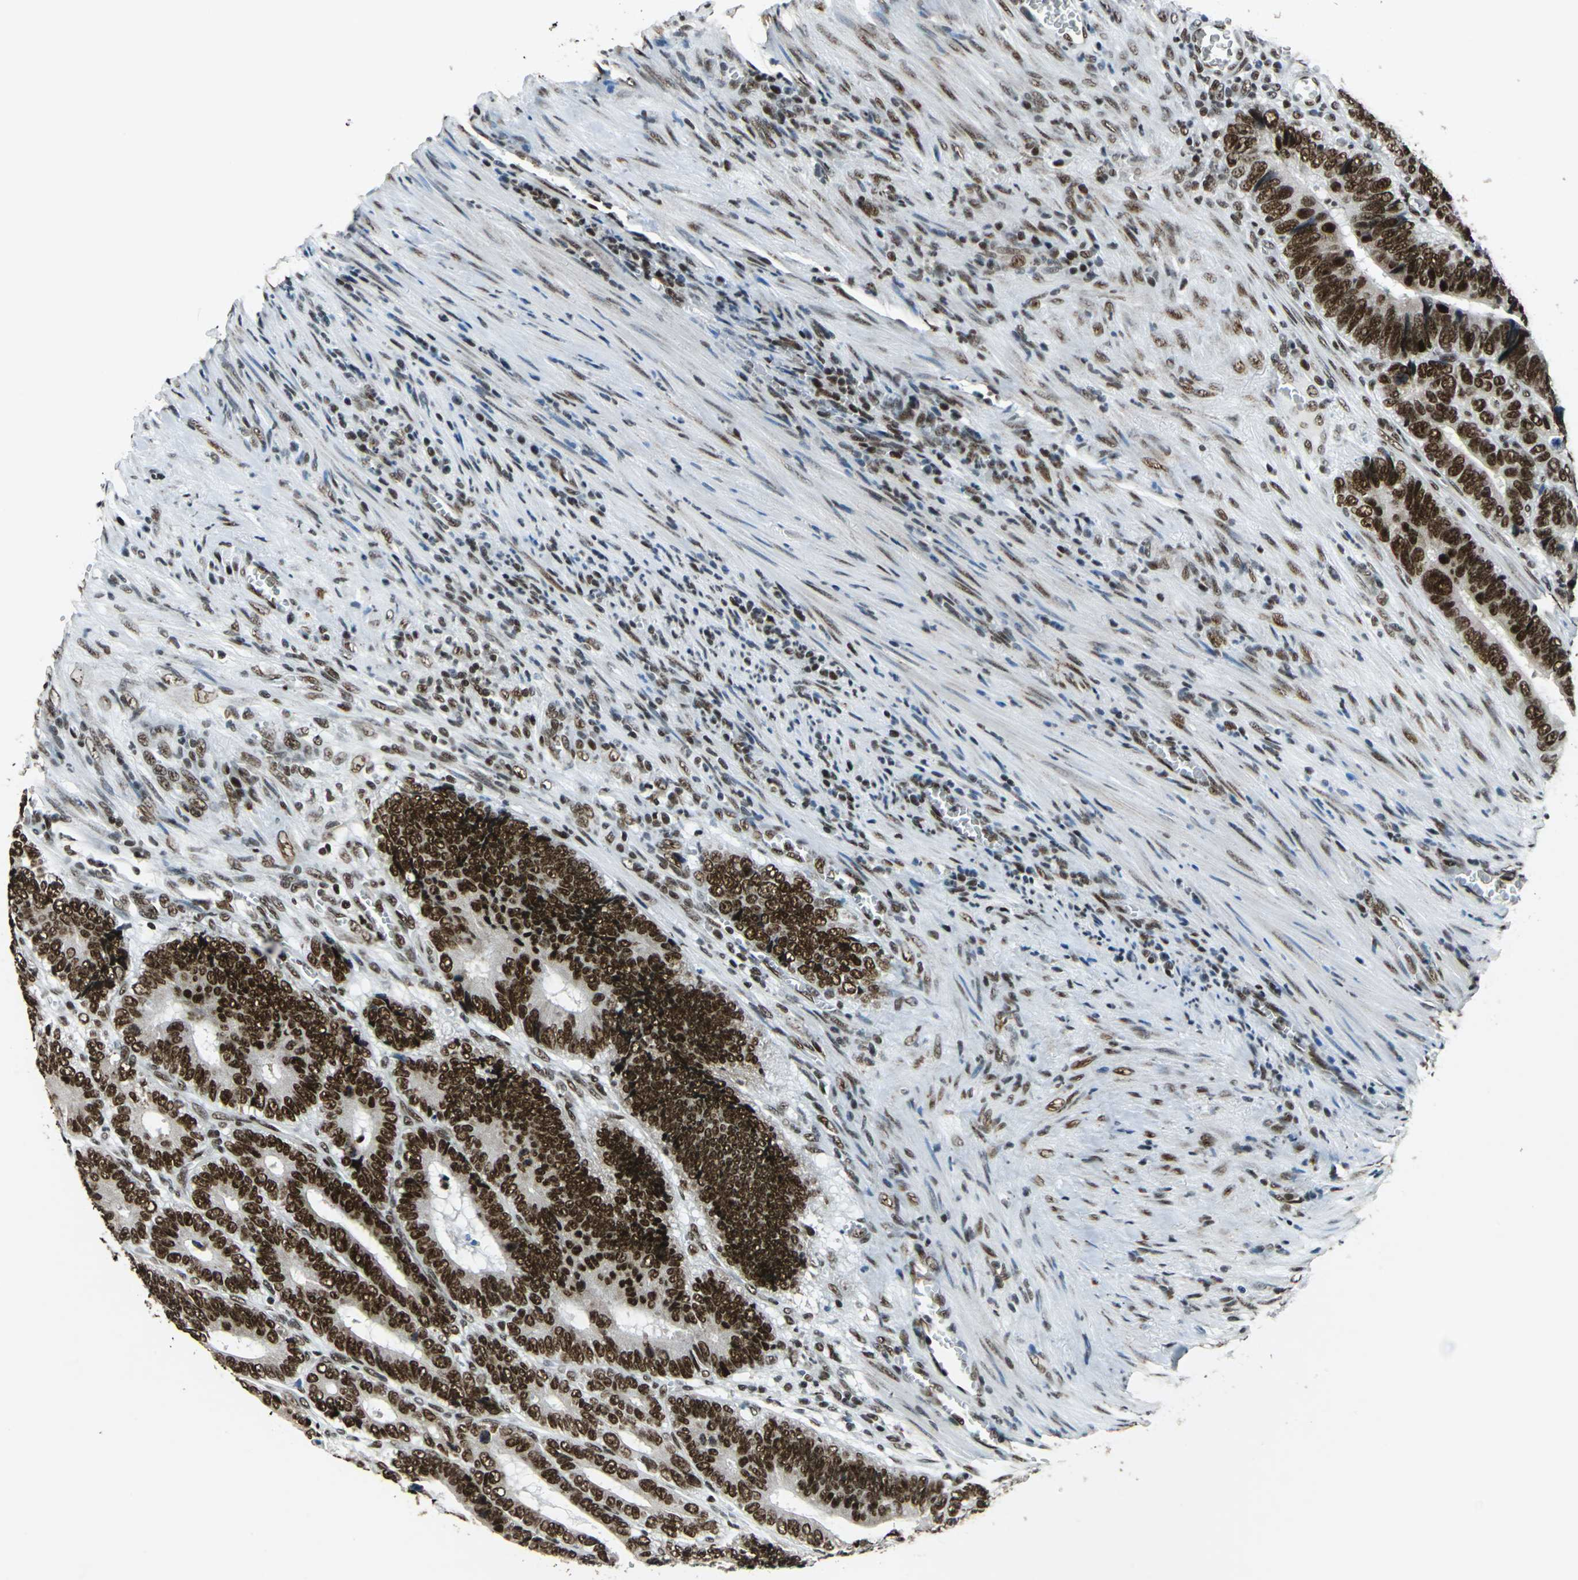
{"staining": {"intensity": "strong", "quantity": ">75%", "location": "nuclear"}, "tissue": "colorectal cancer", "cell_type": "Tumor cells", "image_type": "cancer", "snomed": [{"axis": "morphology", "description": "Adenocarcinoma, NOS"}, {"axis": "topography", "description": "Colon"}], "caption": "Immunohistochemical staining of colorectal cancer (adenocarcinoma) exhibits strong nuclear protein expression in approximately >75% of tumor cells.", "gene": "BCLAF1", "patient": {"sex": "male", "age": 72}}